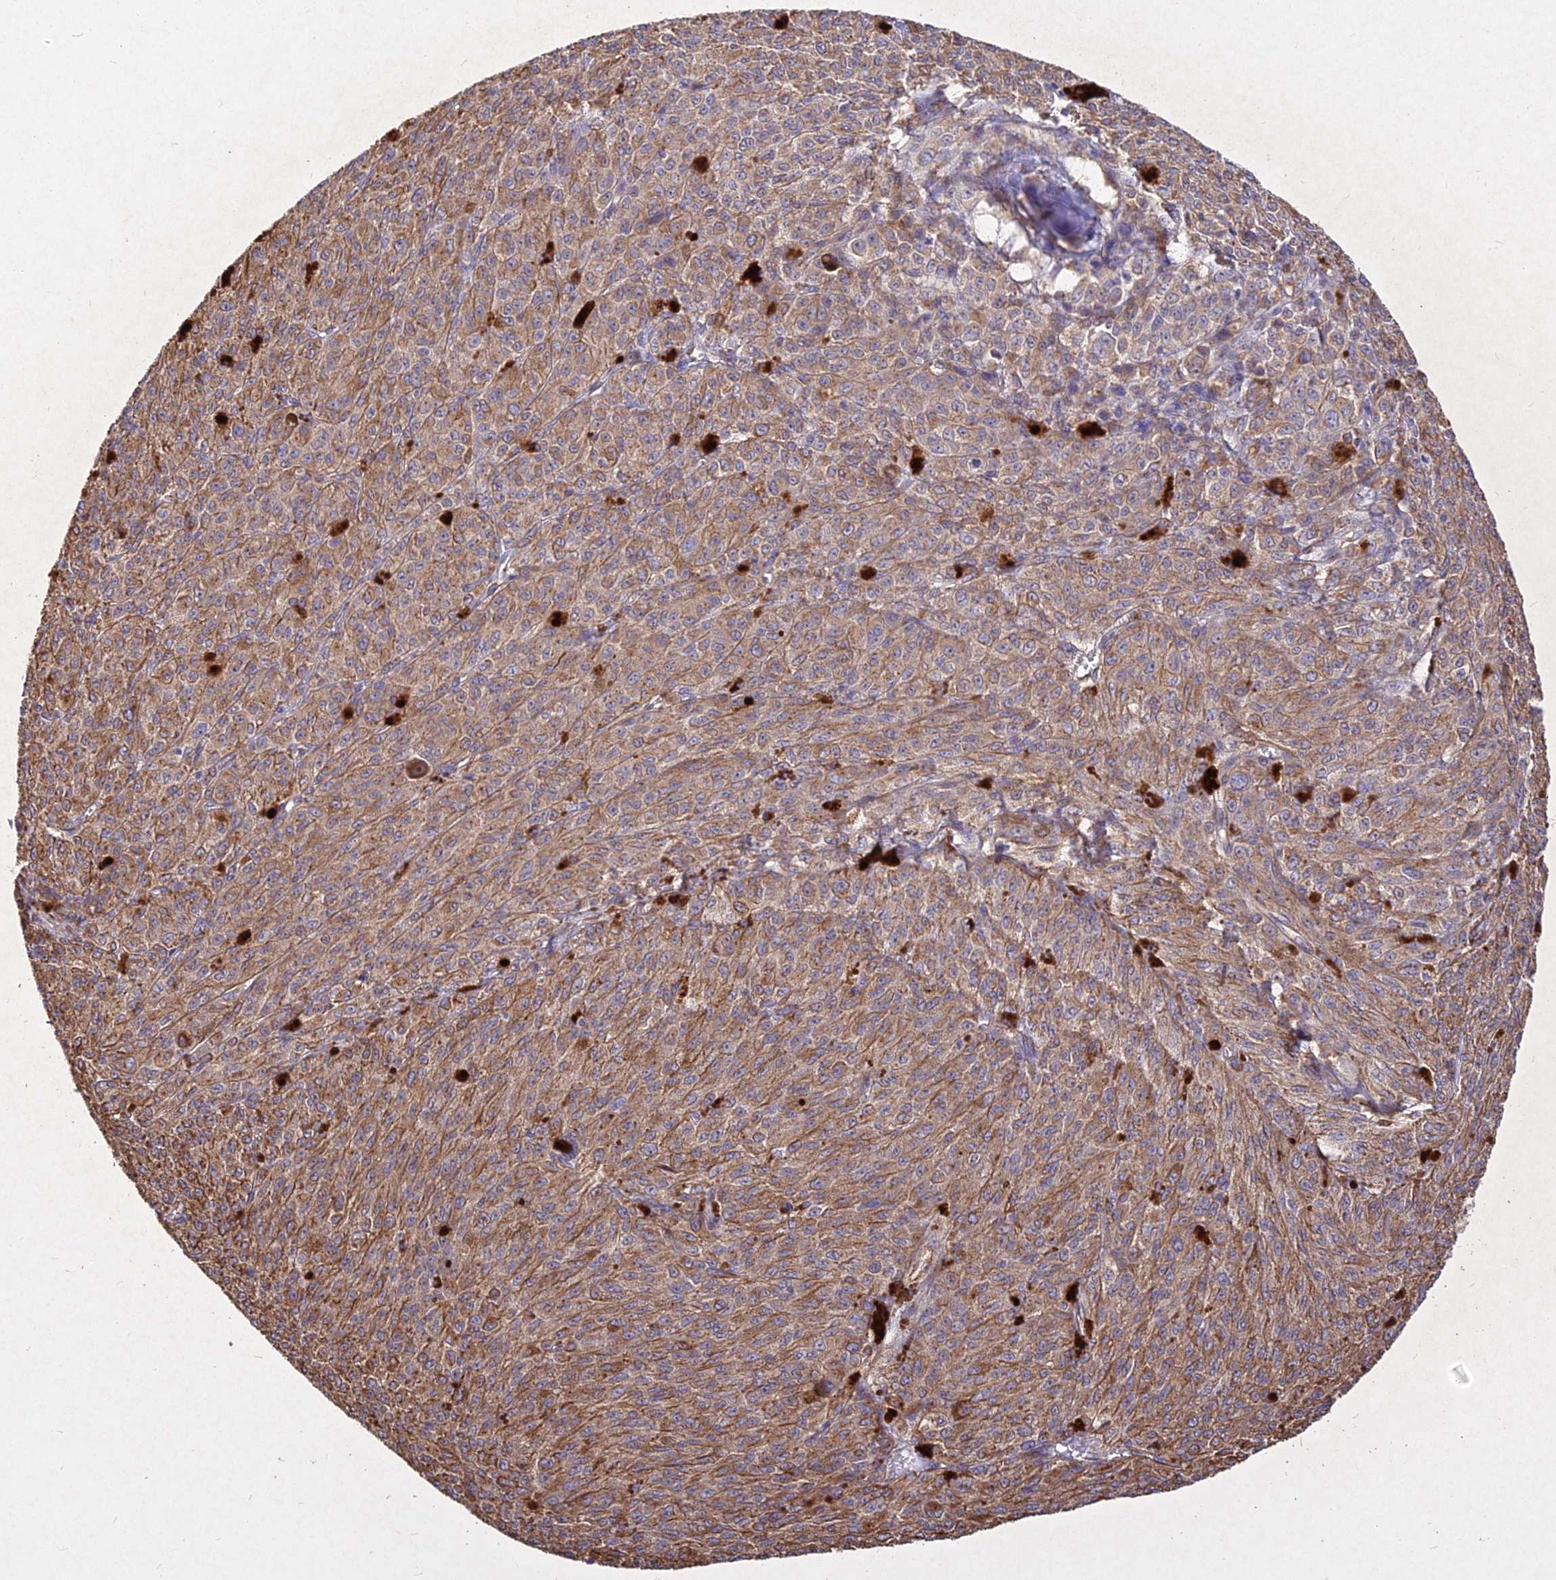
{"staining": {"intensity": "moderate", "quantity": ">75%", "location": "cytoplasmic/membranous"}, "tissue": "melanoma", "cell_type": "Tumor cells", "image_type": "cancer", "snomed": [{"axis": "morphology", "description": "Malignant melanoma, NOS"}, {"axis": "topography", "description": "Skin"}], "caption": "Human melanoma stained with a brown dye shows moderate cytoplasmic/membranous positive staining in about >75% of tumor cells.", "gene": "SKA1", "patient": {"sex": "female", "age": 52}}